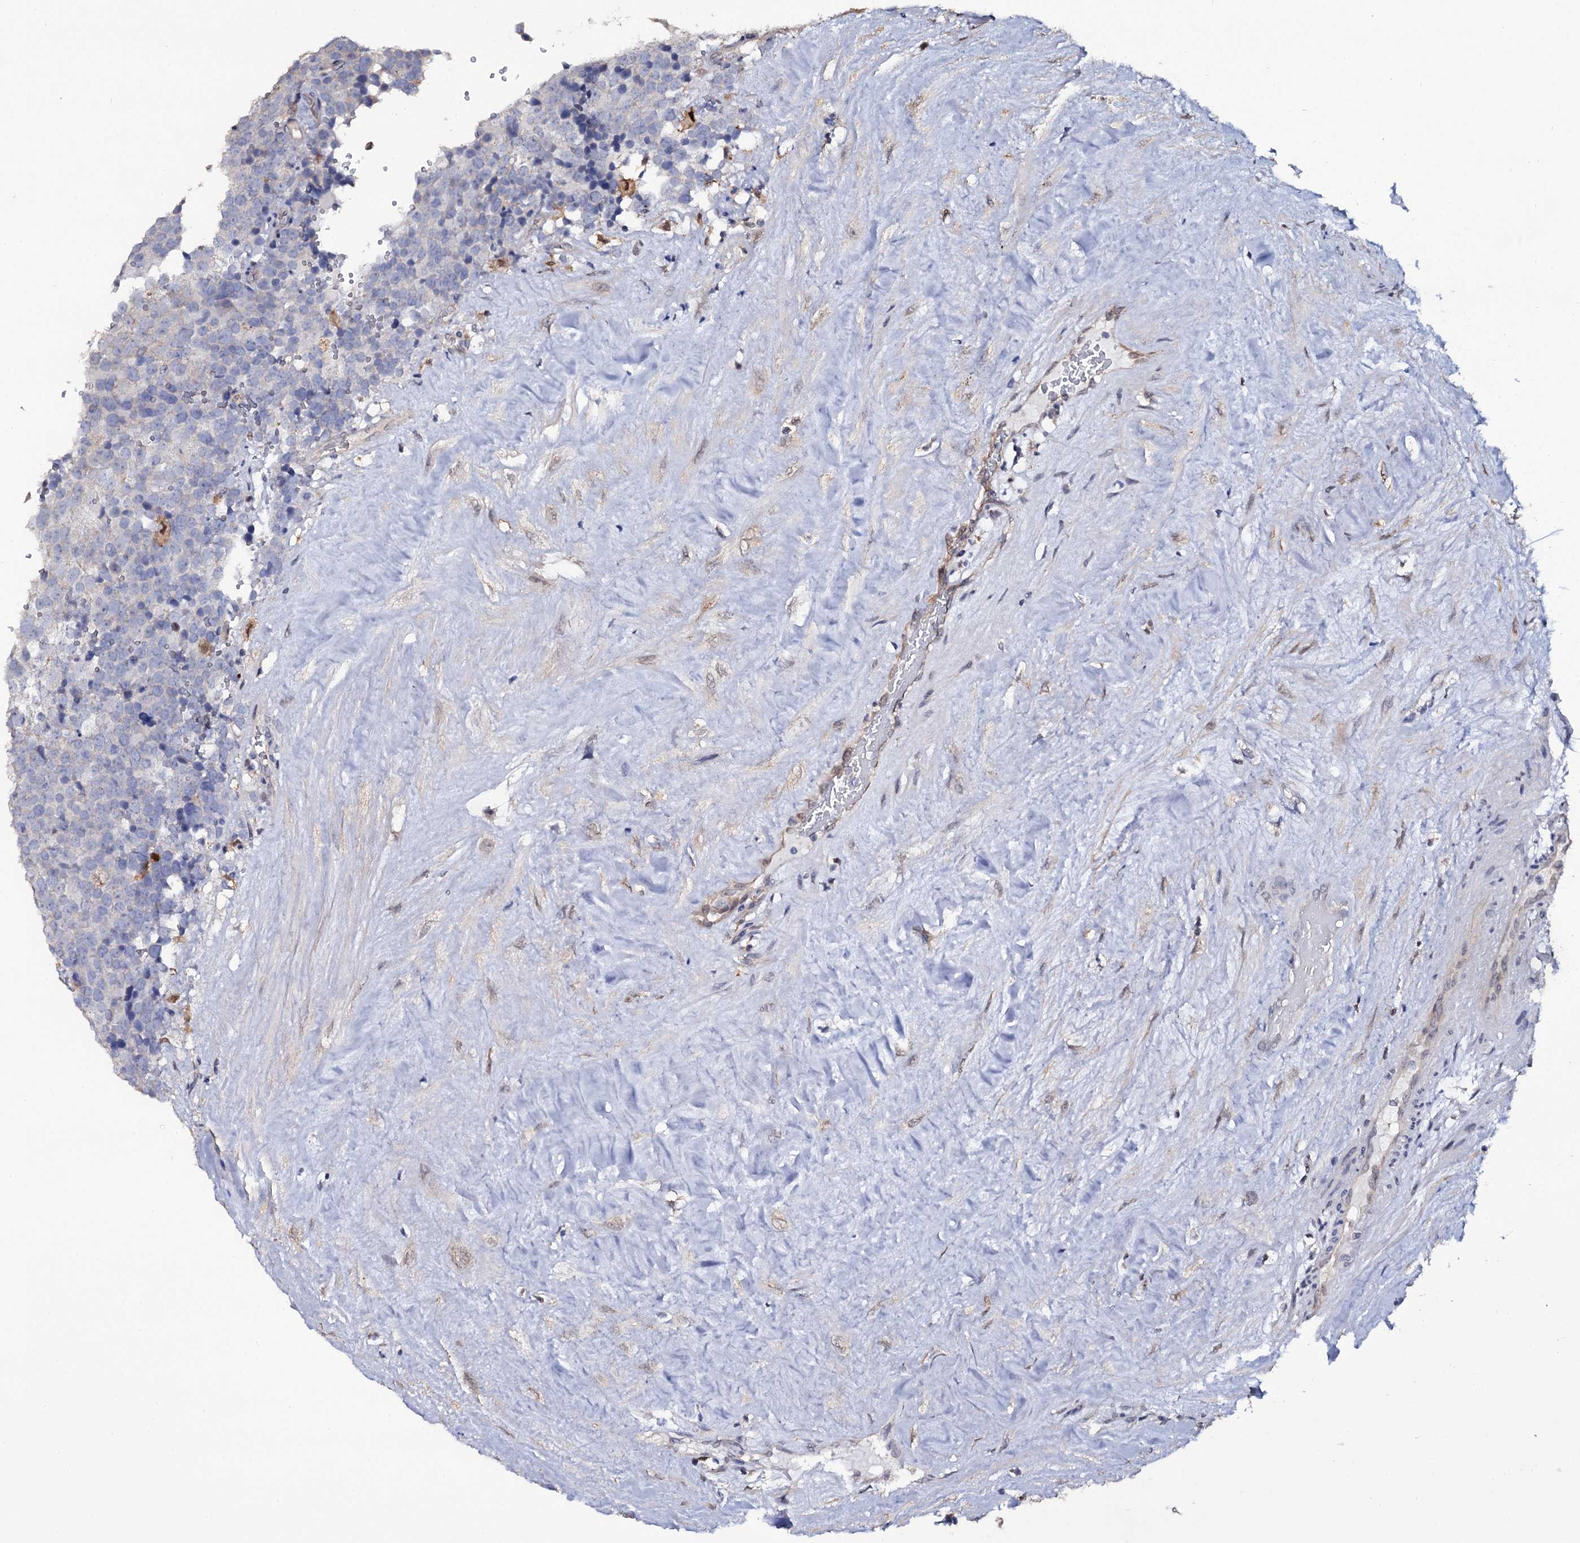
{"staining": {"intensity": "negative", "quantity": "none", "location": "none"}, "tissue": "testis cancer", "cell_type": "Tumor cells", "image_type": "cancer", "snomed": [{"axis": "morphology", "description": "Seminoma, NOS"}, {"axis": "topography", "description": "Testis"}], "caption": "DAB immunohistochemical staining of testis cancer demonstrates no significant staining in tumor cells.", "gene": "CRYL1", "patient": {"sex": "male", "age": 71}}